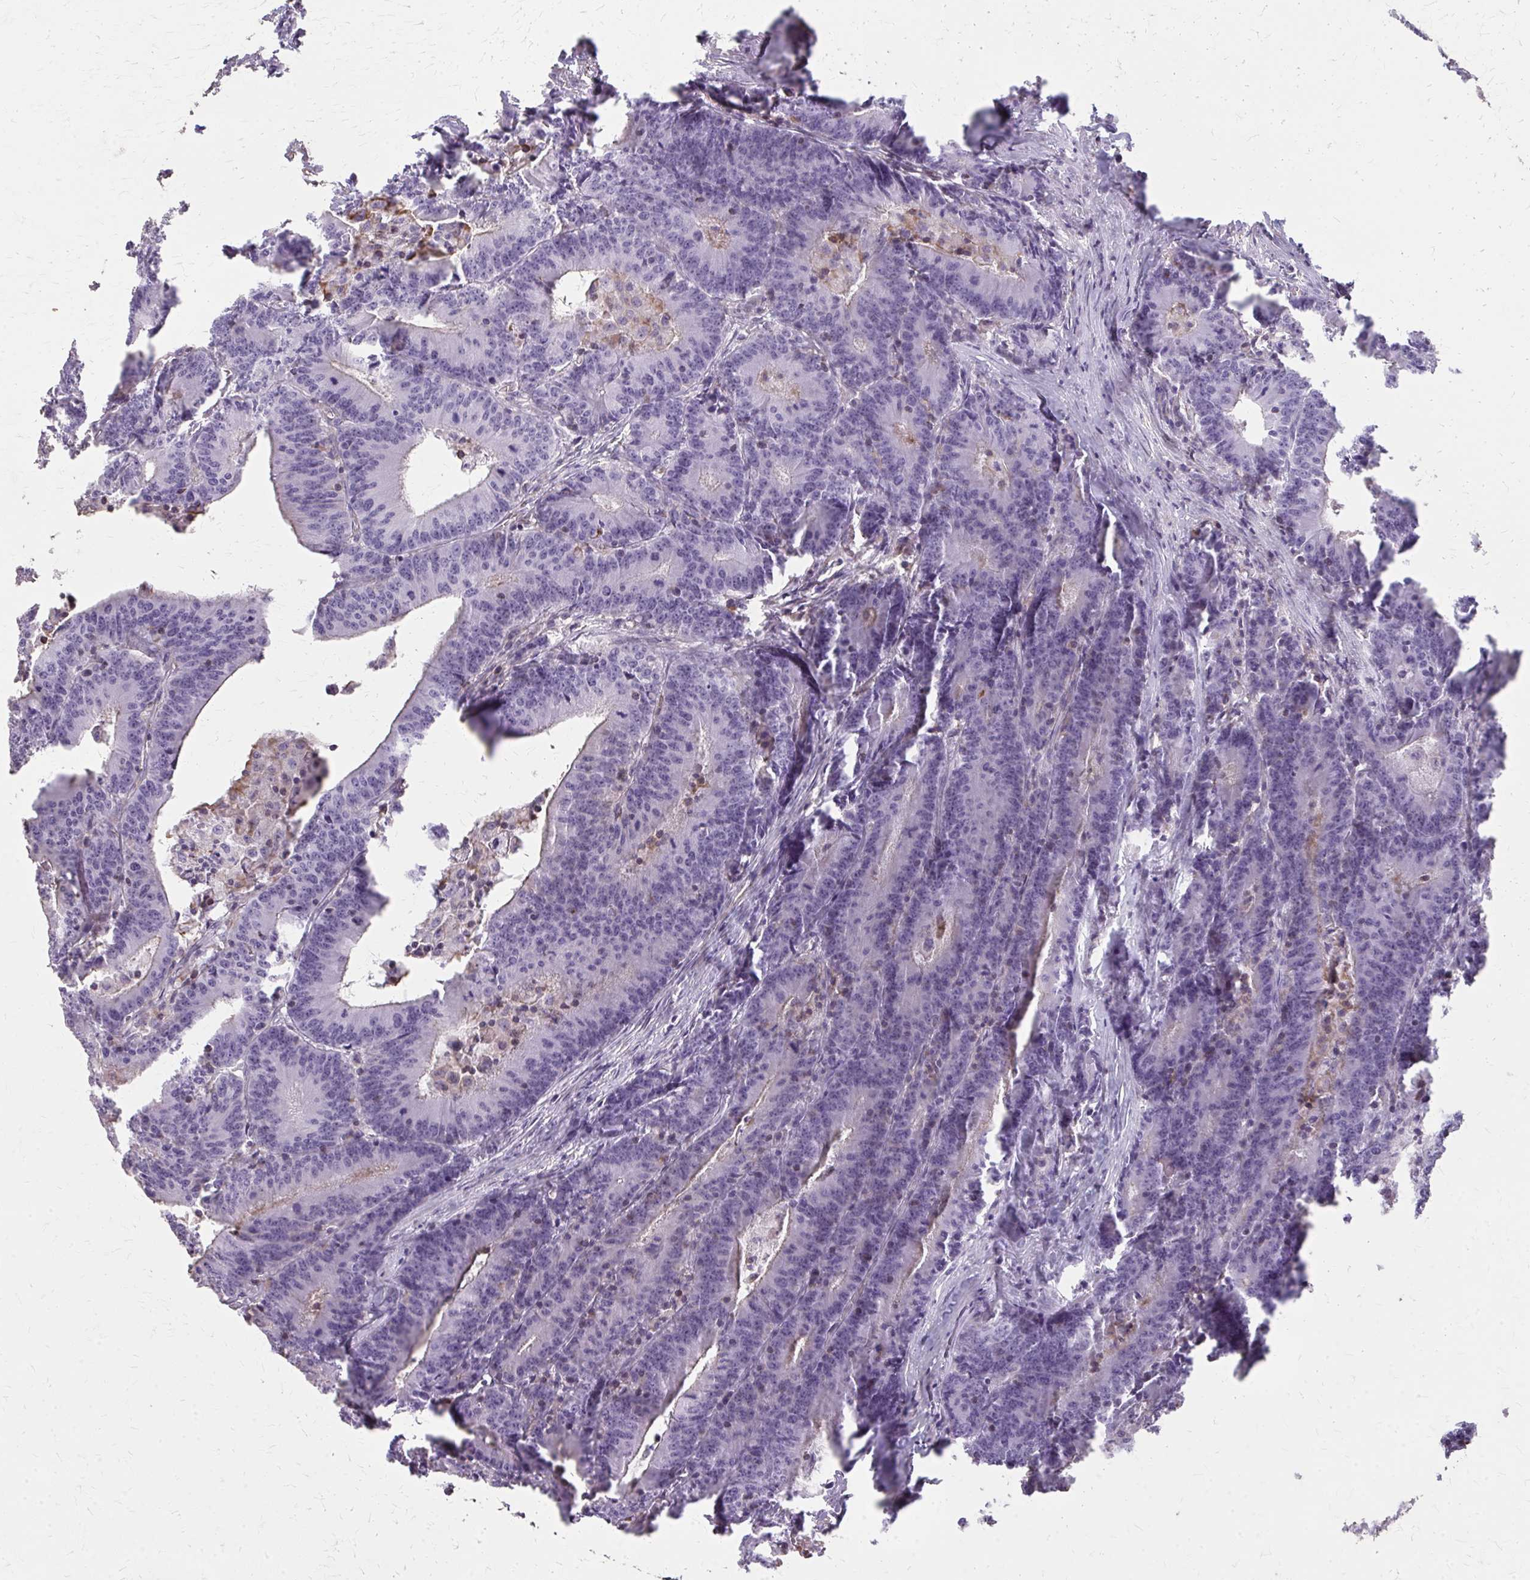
{"staining": {"intensity": "negative", "quantity": "none", "location": "none"}, "tissue": "colorectal cancer", "cell_type": "Tumor cells", "image_type": "cancer", "snomed": [{"axis": "morphology", "description": "Adenocarcinoma, NOS"}, {"axis": "topography", "description": "Colon"}], "caption": "Human colorectal cancer (adenocarcinoma) stained for a protein using IHC exhibits no staining in tumor cells.", "gene": "TENM4", "patient": {"sex": "female", "age": 78}}